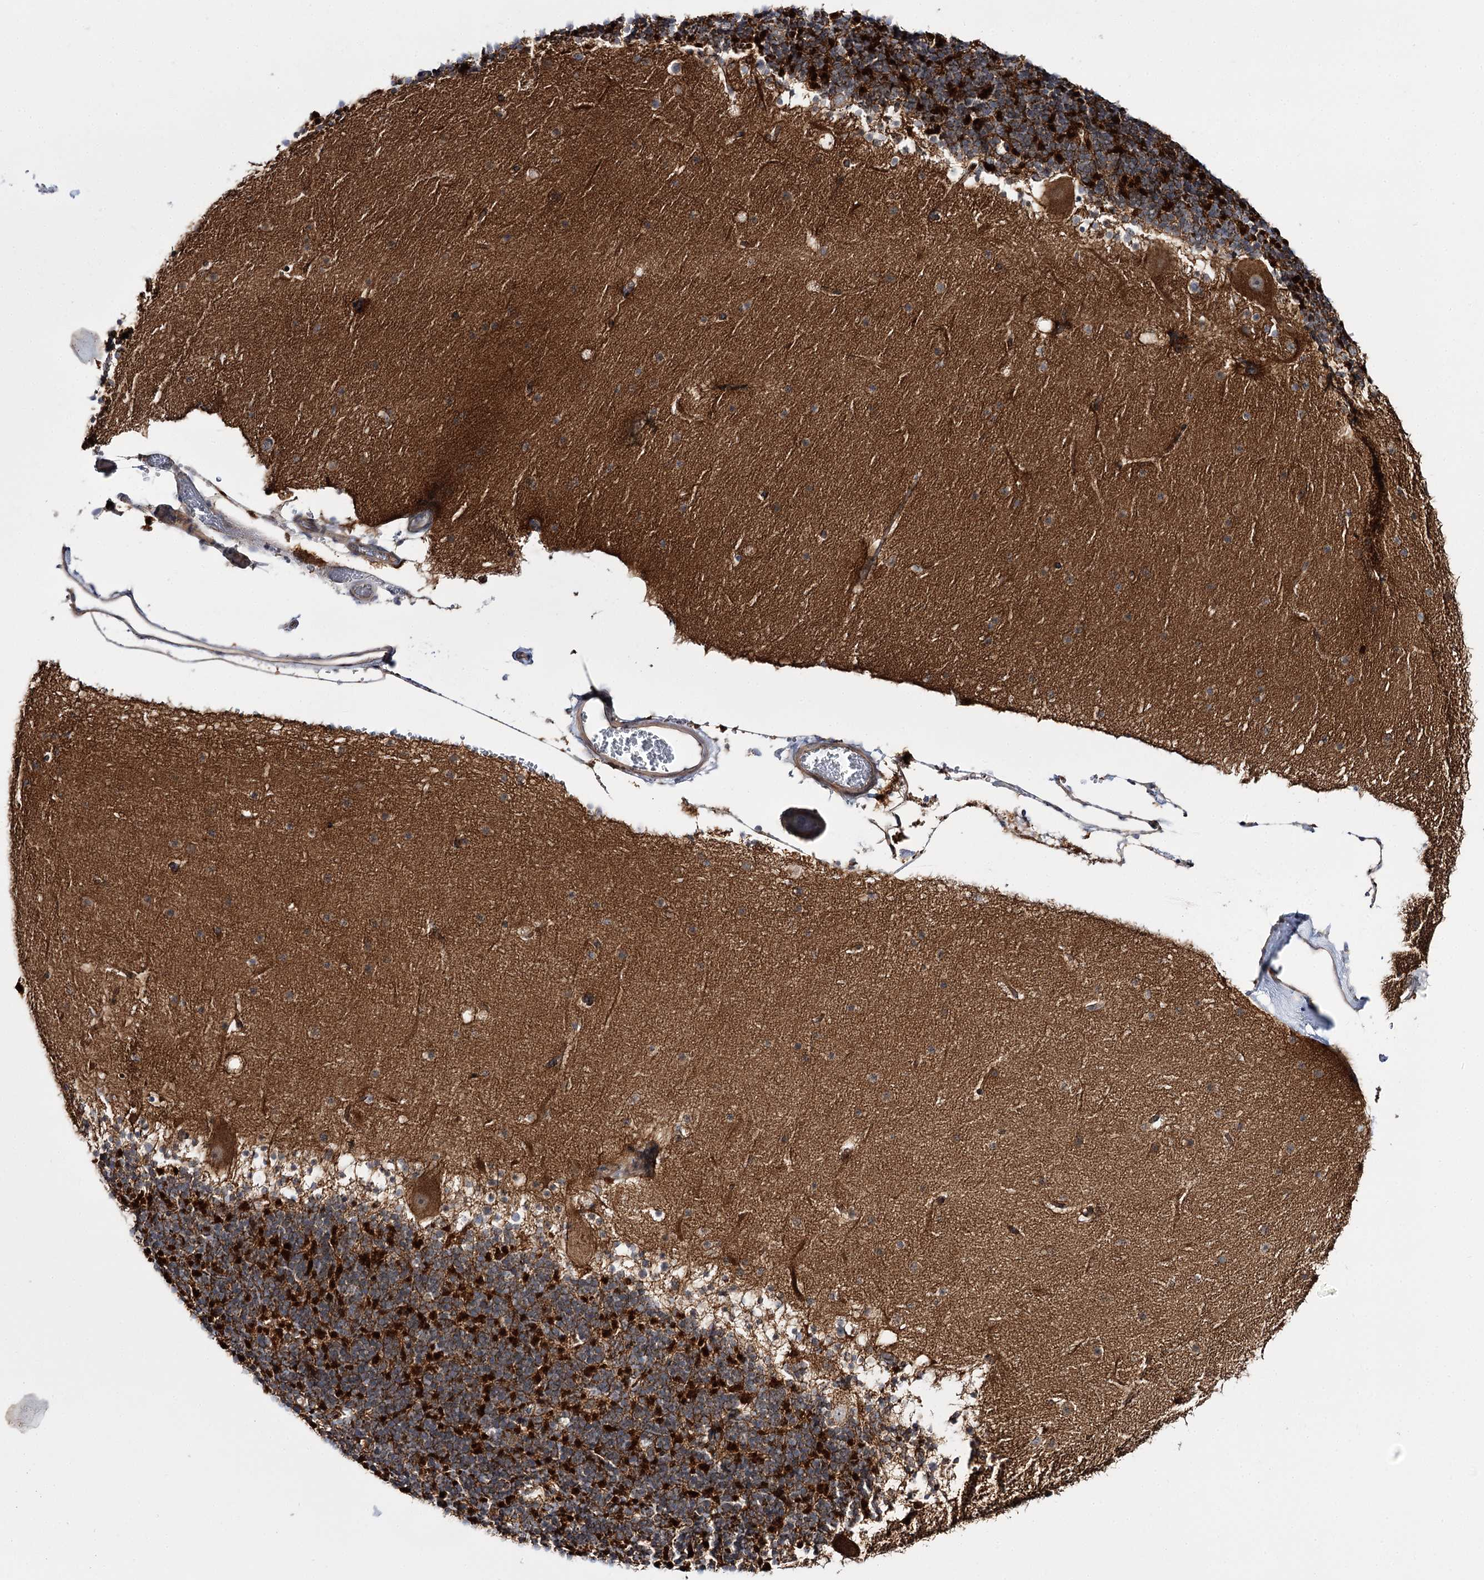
{"staining": {"intensity": "strong", "quantity": "25%-75%", "location": "cytoplasmic/membranous"}, "tissue": "cerebellum", "cell_type": "Cells in granular layer", "image_type": "normal", "snomed": [{"axis": "morphology", "description": "Normal tissue, NOS"}, {"axis": "topography", "description": "Cerebellum"}], "caption": "Immunohistochemical staining of benign cerebellum reveals 25%-75% levels of strong cytoplasmic/membranous protein positivity in about 25%-75% of cells in granular layer.", "gene": "C11orf80", "patient": {"sex": "male", "age": 57}}